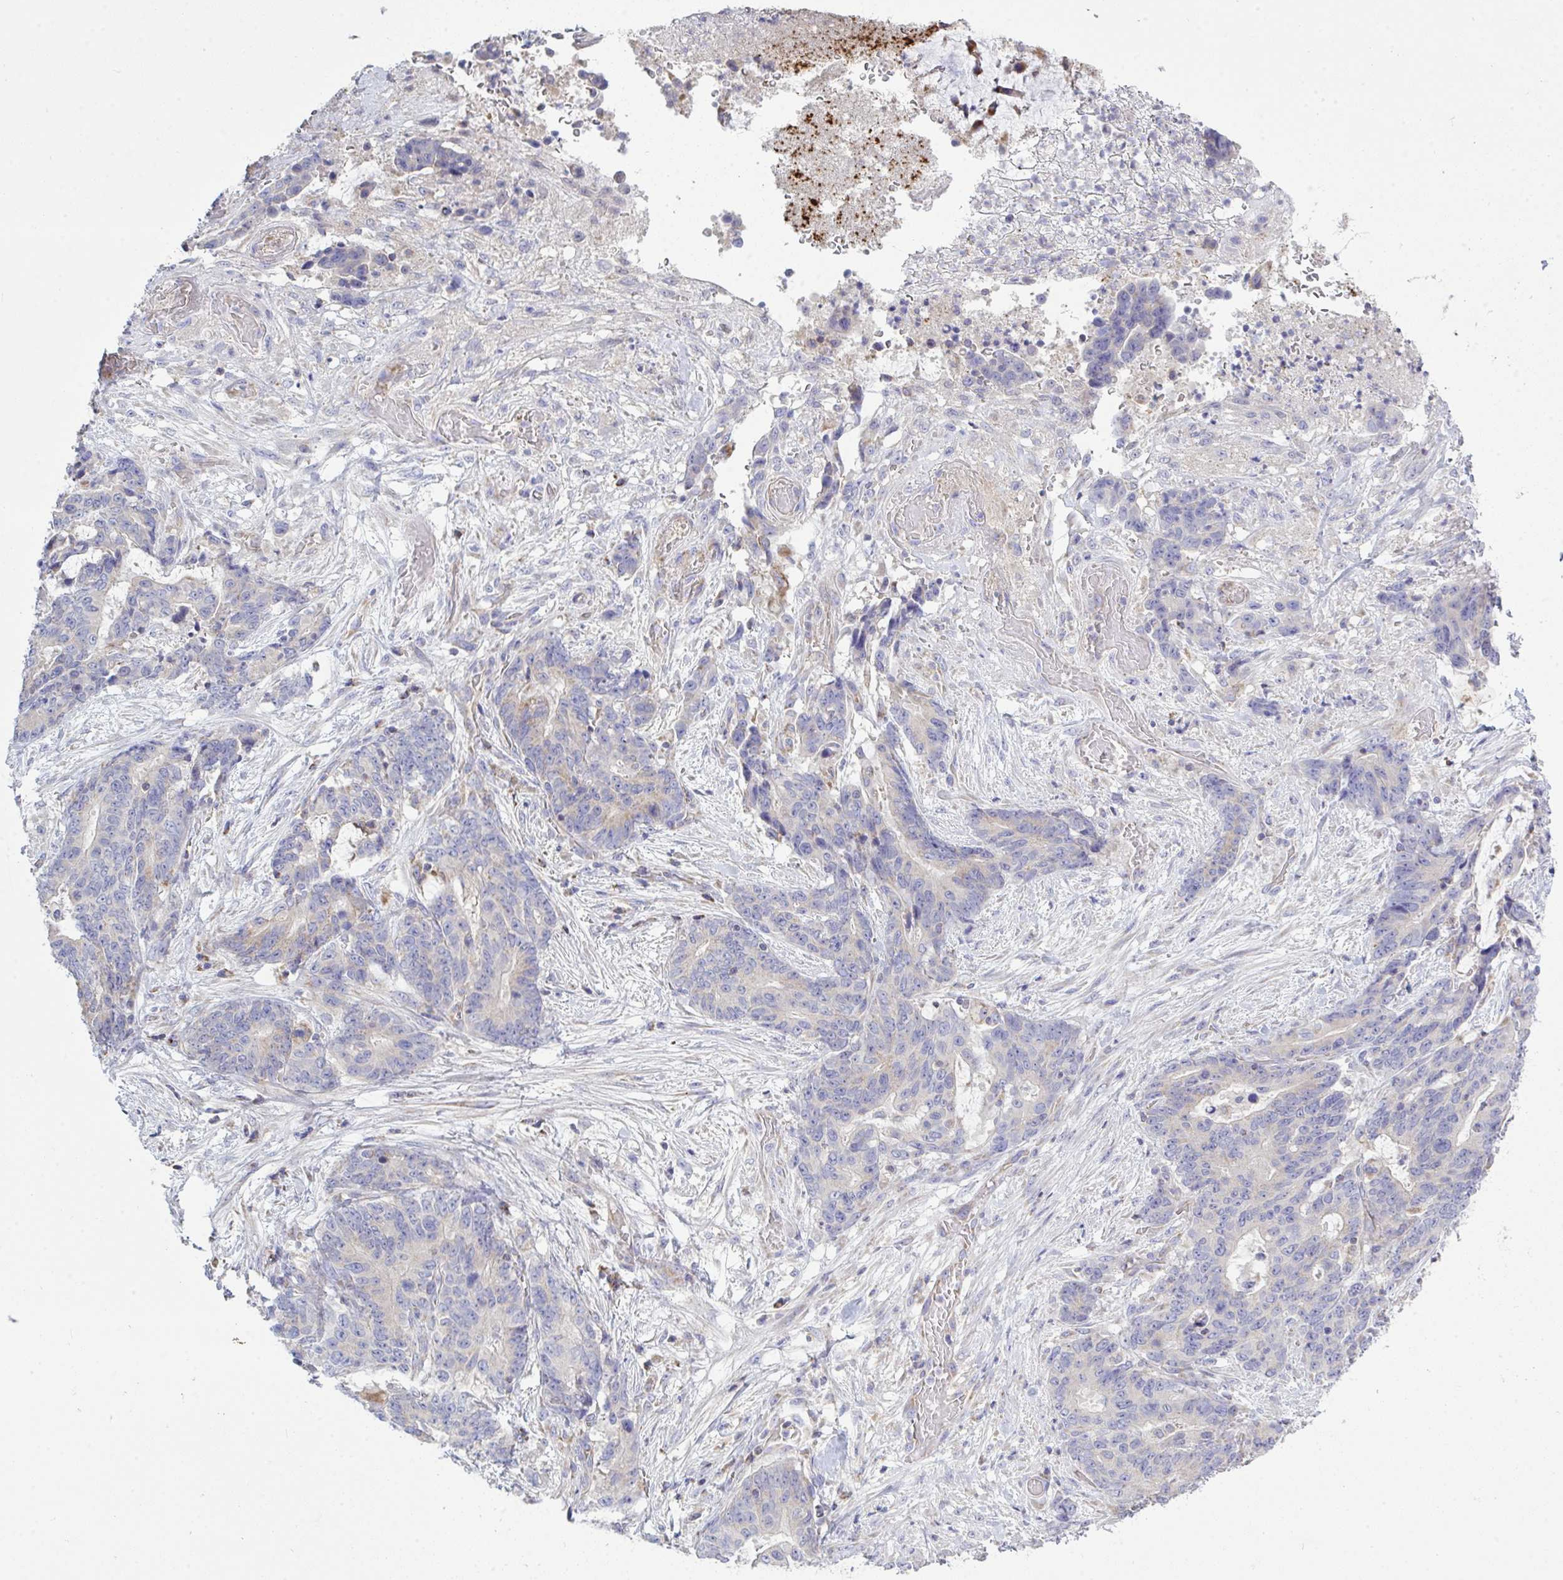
{"staining": {"intensity": "negative", "quantity": "none", "location": "none"}, "tissue": "stomach cancer", "cell_type": "Tumor cells", "image_type": "cancer", "snomed": [{"axis": "morphology", "description": "Normal tissue, NOS"}, {"axis": "morphology", "description": "Adenocarcinoma, NOS"}, {"axis": "topography", "description": "Stomach"}], "caption": "The photomicrograph exhibits no significant expression in tumor cells of adenocarcinoma (stomach).", "gene": "NDUFA7", "patient": {"sex": "female", "age": 64}}